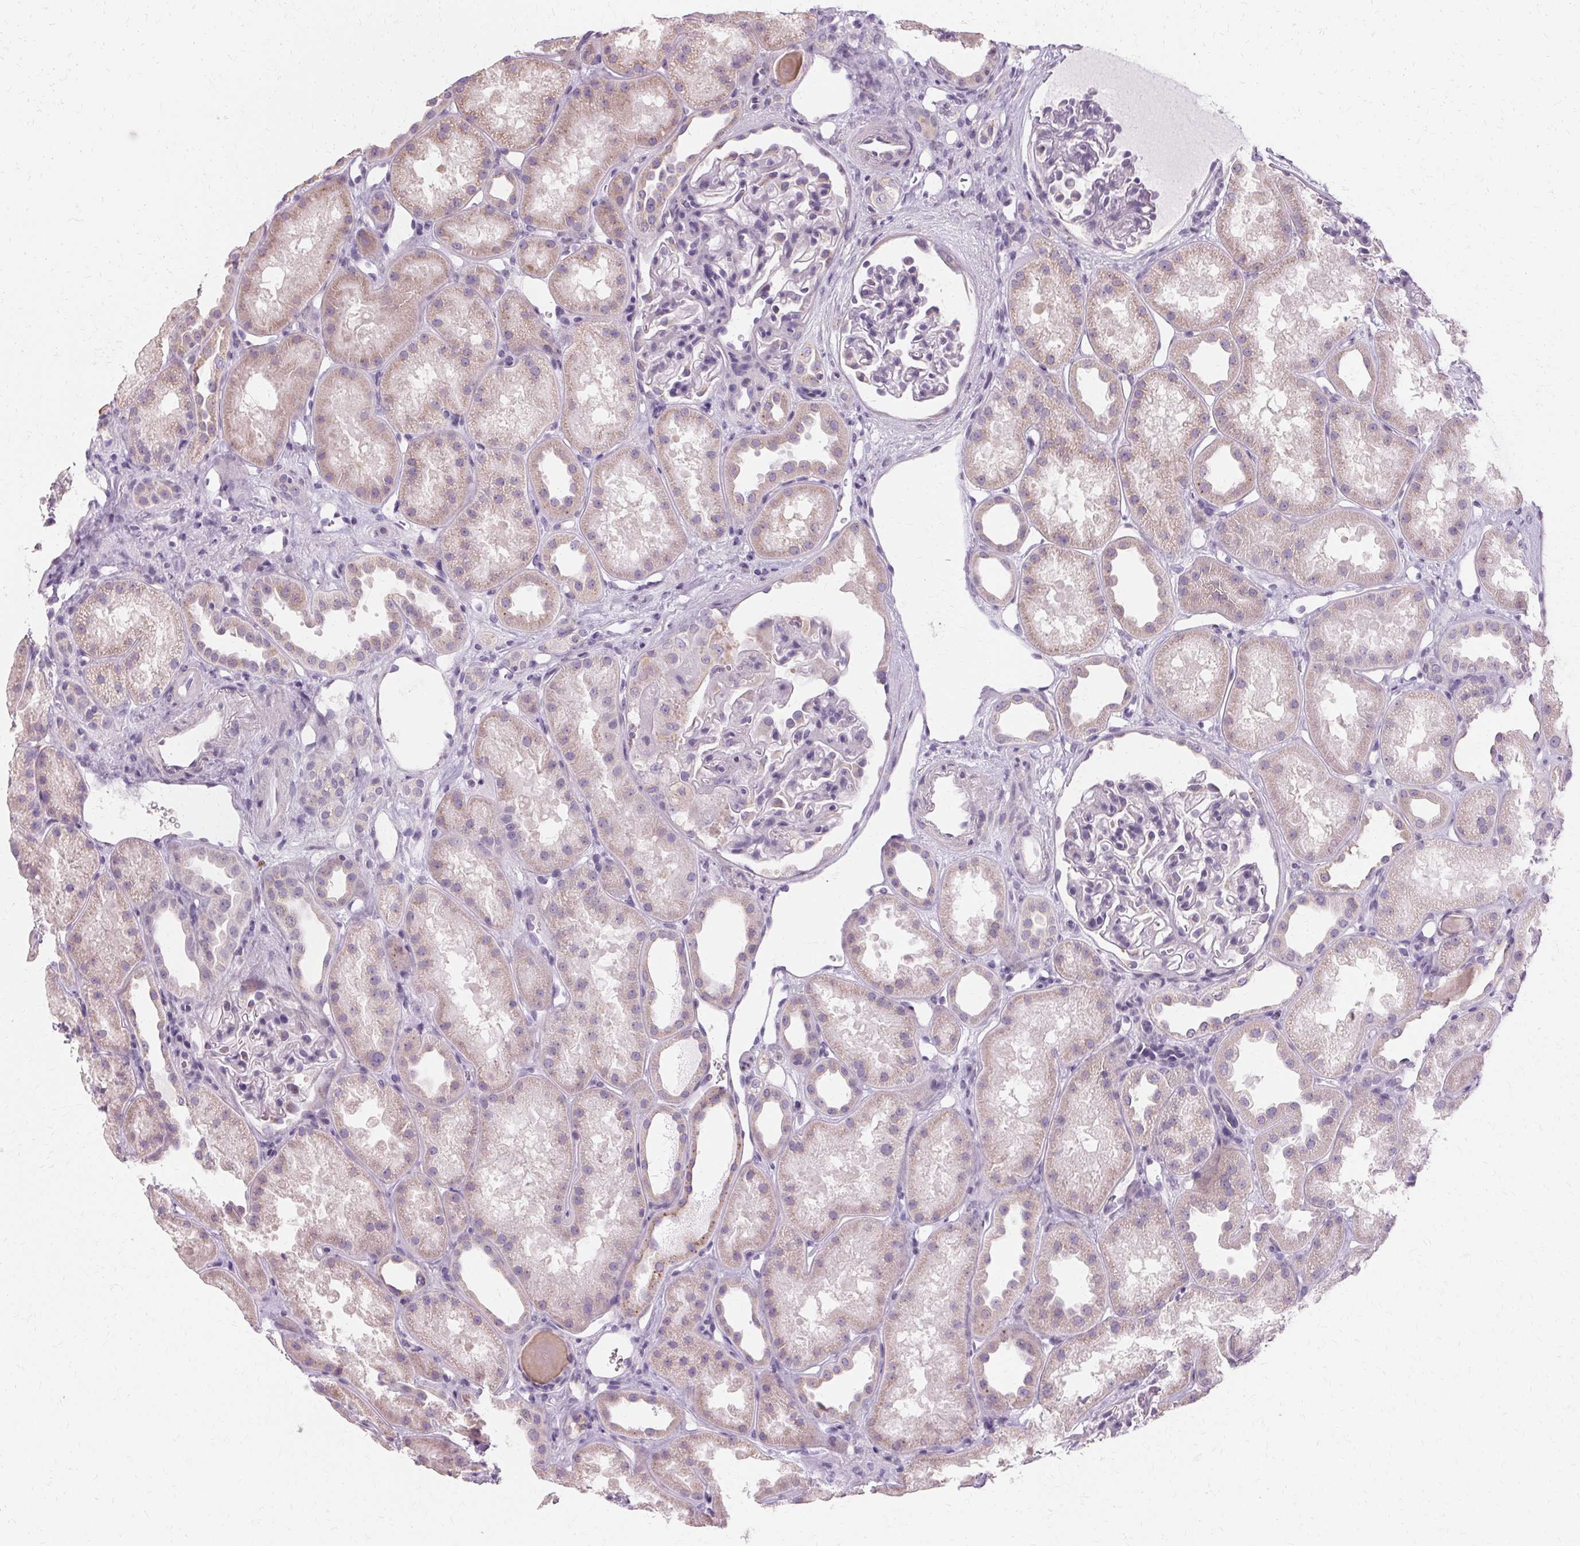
{"staining": {"intensity": "negative", "quantity": "none", "location": "none"}, "tissue": "kidney", "cell_type": "Cells in glomeruli", "image_type": "normal", "snomed": [{"axis": "morphology", "description": "Normal tissue, NOS"}, {"axis": "topography", "description": "Kidney"}], "caption": "High power microscopy image of an immunohistochemistry histopathology image of normal kidney, revealing no significant expression in cells in glomeruli. The staining is performed using DAB (3,3'-diaminobenzidine) brown chromogen with nuclei counter-stained in using hematoxylin.", "gene": "FCRL3", "patient": {"sex": "male", "age": 61}}